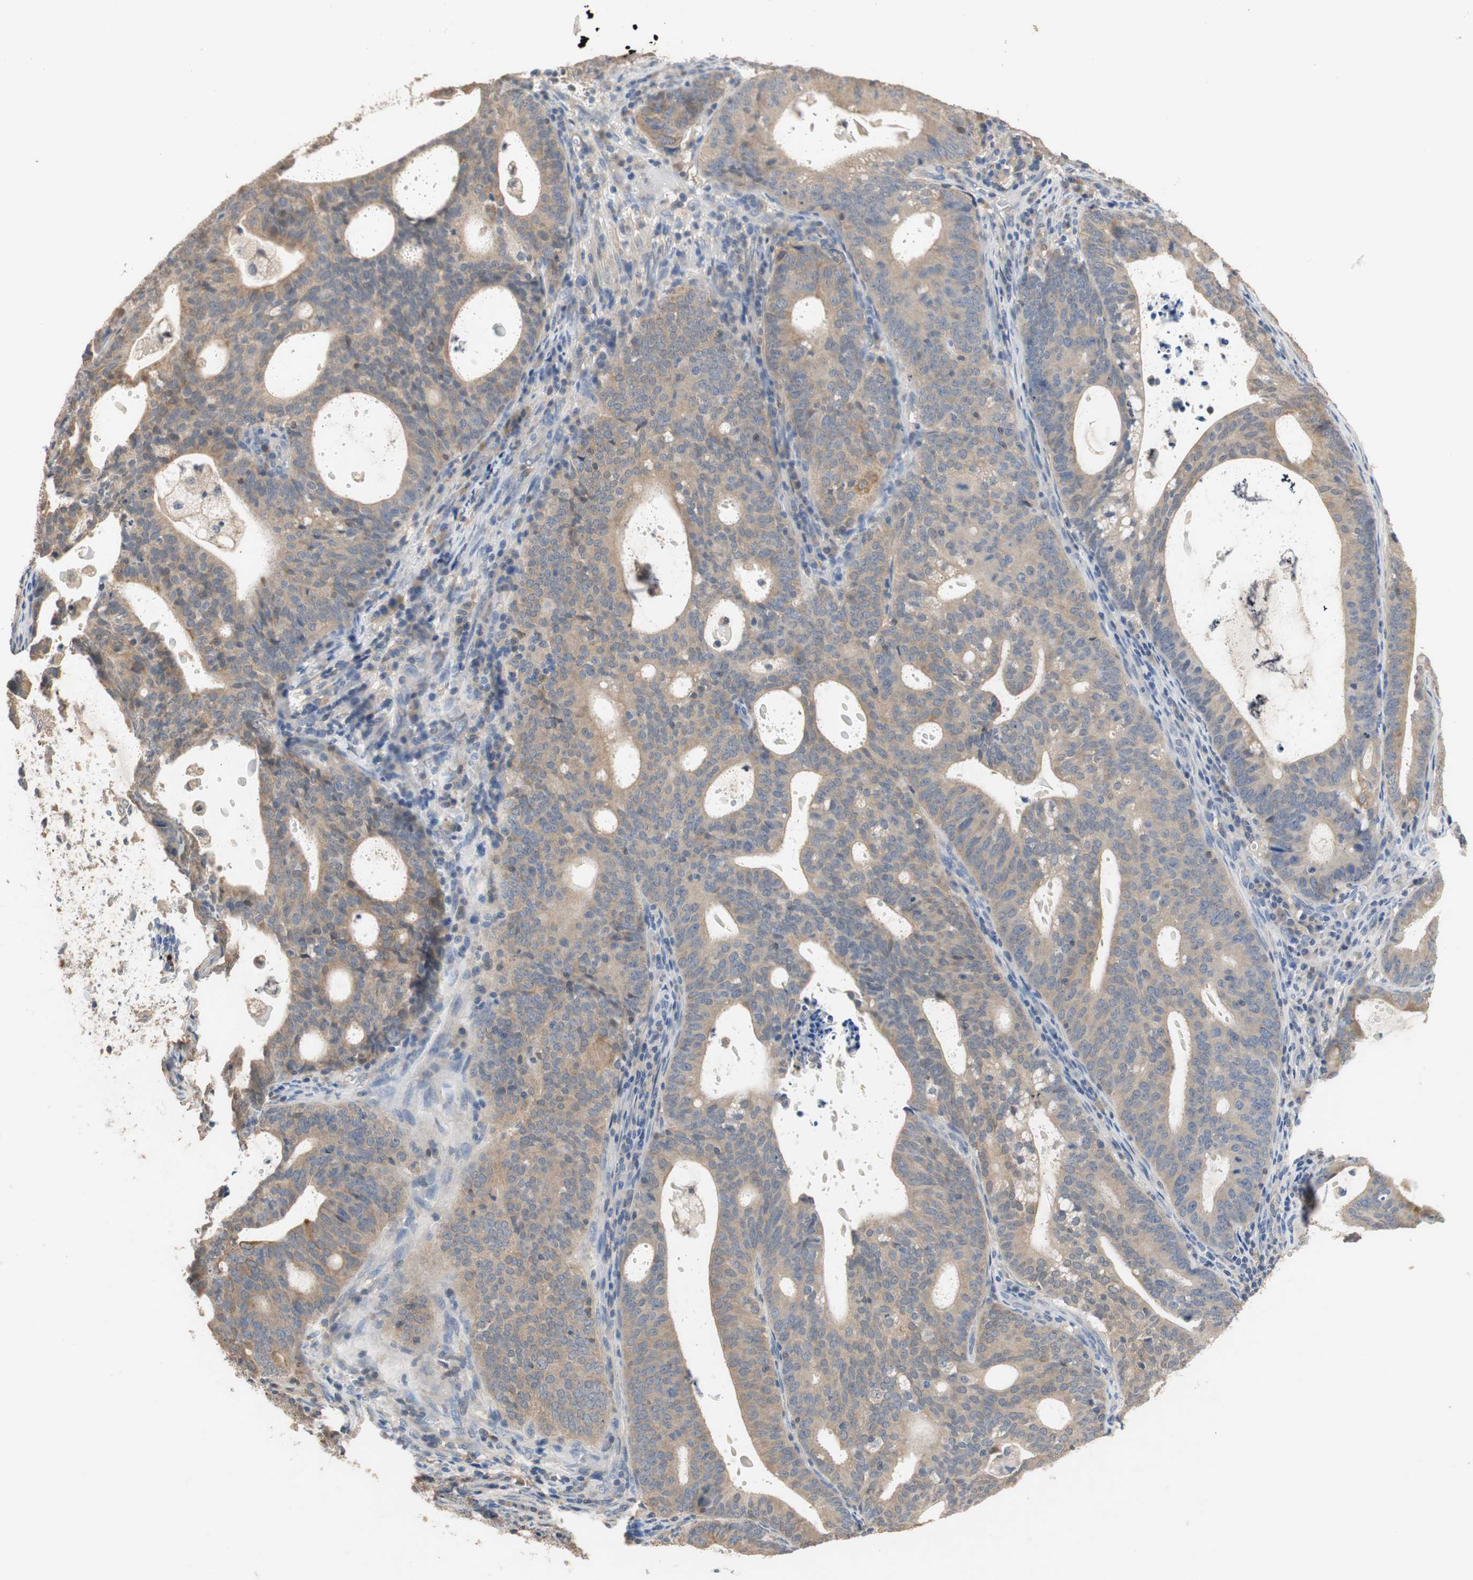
{"staining": {"intensity": "moderate", "quantity": ">75%", "location": "cytoplasmic/membranous"}, "tissue": "endometrial cancer", "cell_type": "Tumor cells", "image_type": "cancer", "snomed": [{"axis": "morphology", "description": "Adenocarcinoma, NOS"}, {"axis": "topography", "description": "Uterus"}], "caption": "Endometrial cancer (adenocarcinoma) tissue exhibits moderate cytoplasmic/membranous positivity in approximately >75% of tumor cells", "gene": "ADAP1", "patient": {"sex": "female", "age": 83}}